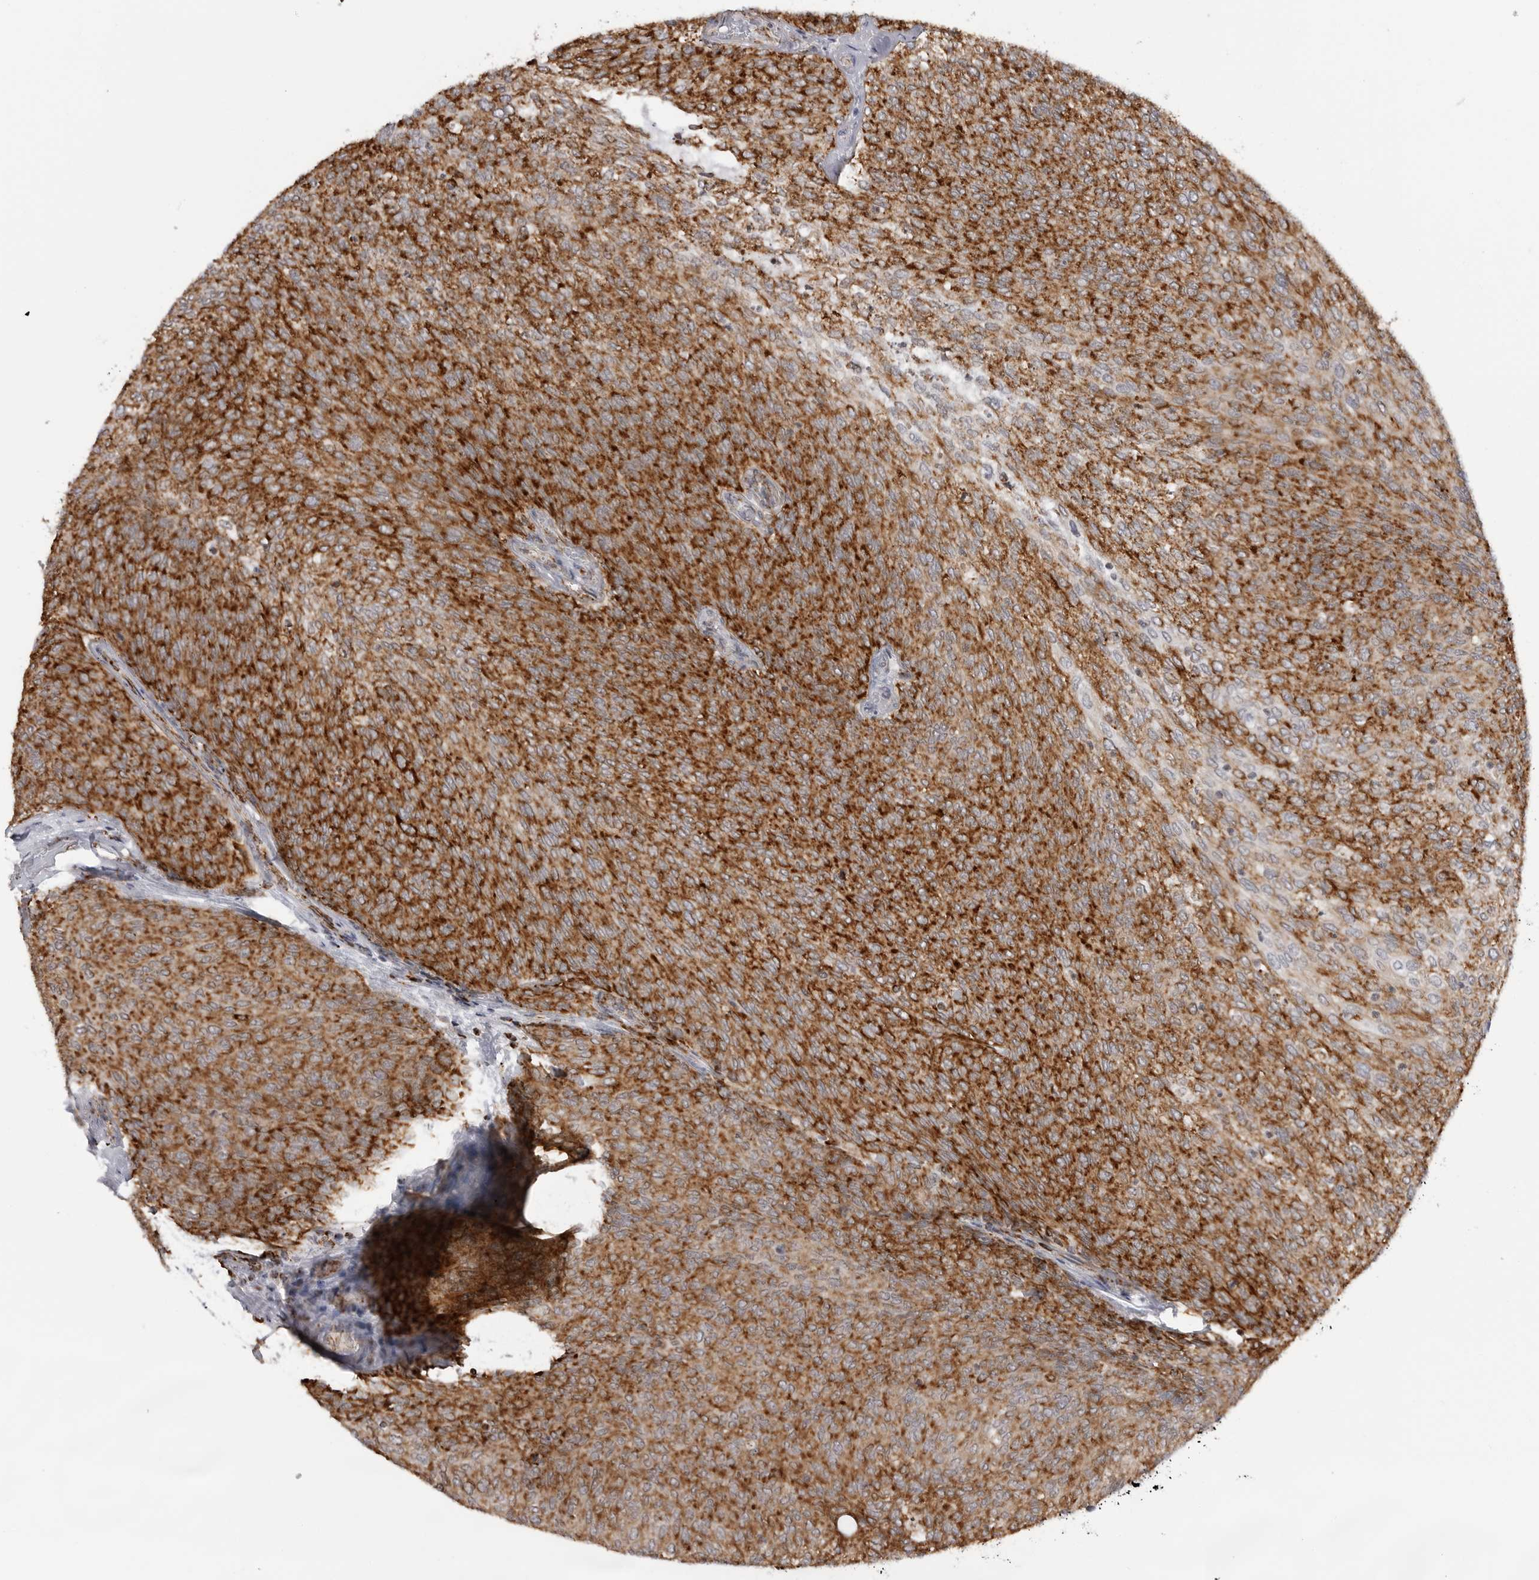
{"staining": {"intensity": "strong", "quantity": ">75%", "location": "cytoplasmic/membranous"}, "tissue": "urothelial cancer", "cell_type": "Tumor cells", "image_type": "cancer", "snomed": [{"axis": "morphology", "description": "Urothelial carcinoma, Low grade"}, {"axis": "topography", "description": "Urinary bladder"}], "caption": "Protein expression analysis of human urothelial carcinoma (low-grade) reveals strong cytoplasmic/membranous staining in about >75% of tumor cells.", "gene": "COX5A", "patient": {"sex": "female", "age": 79}}